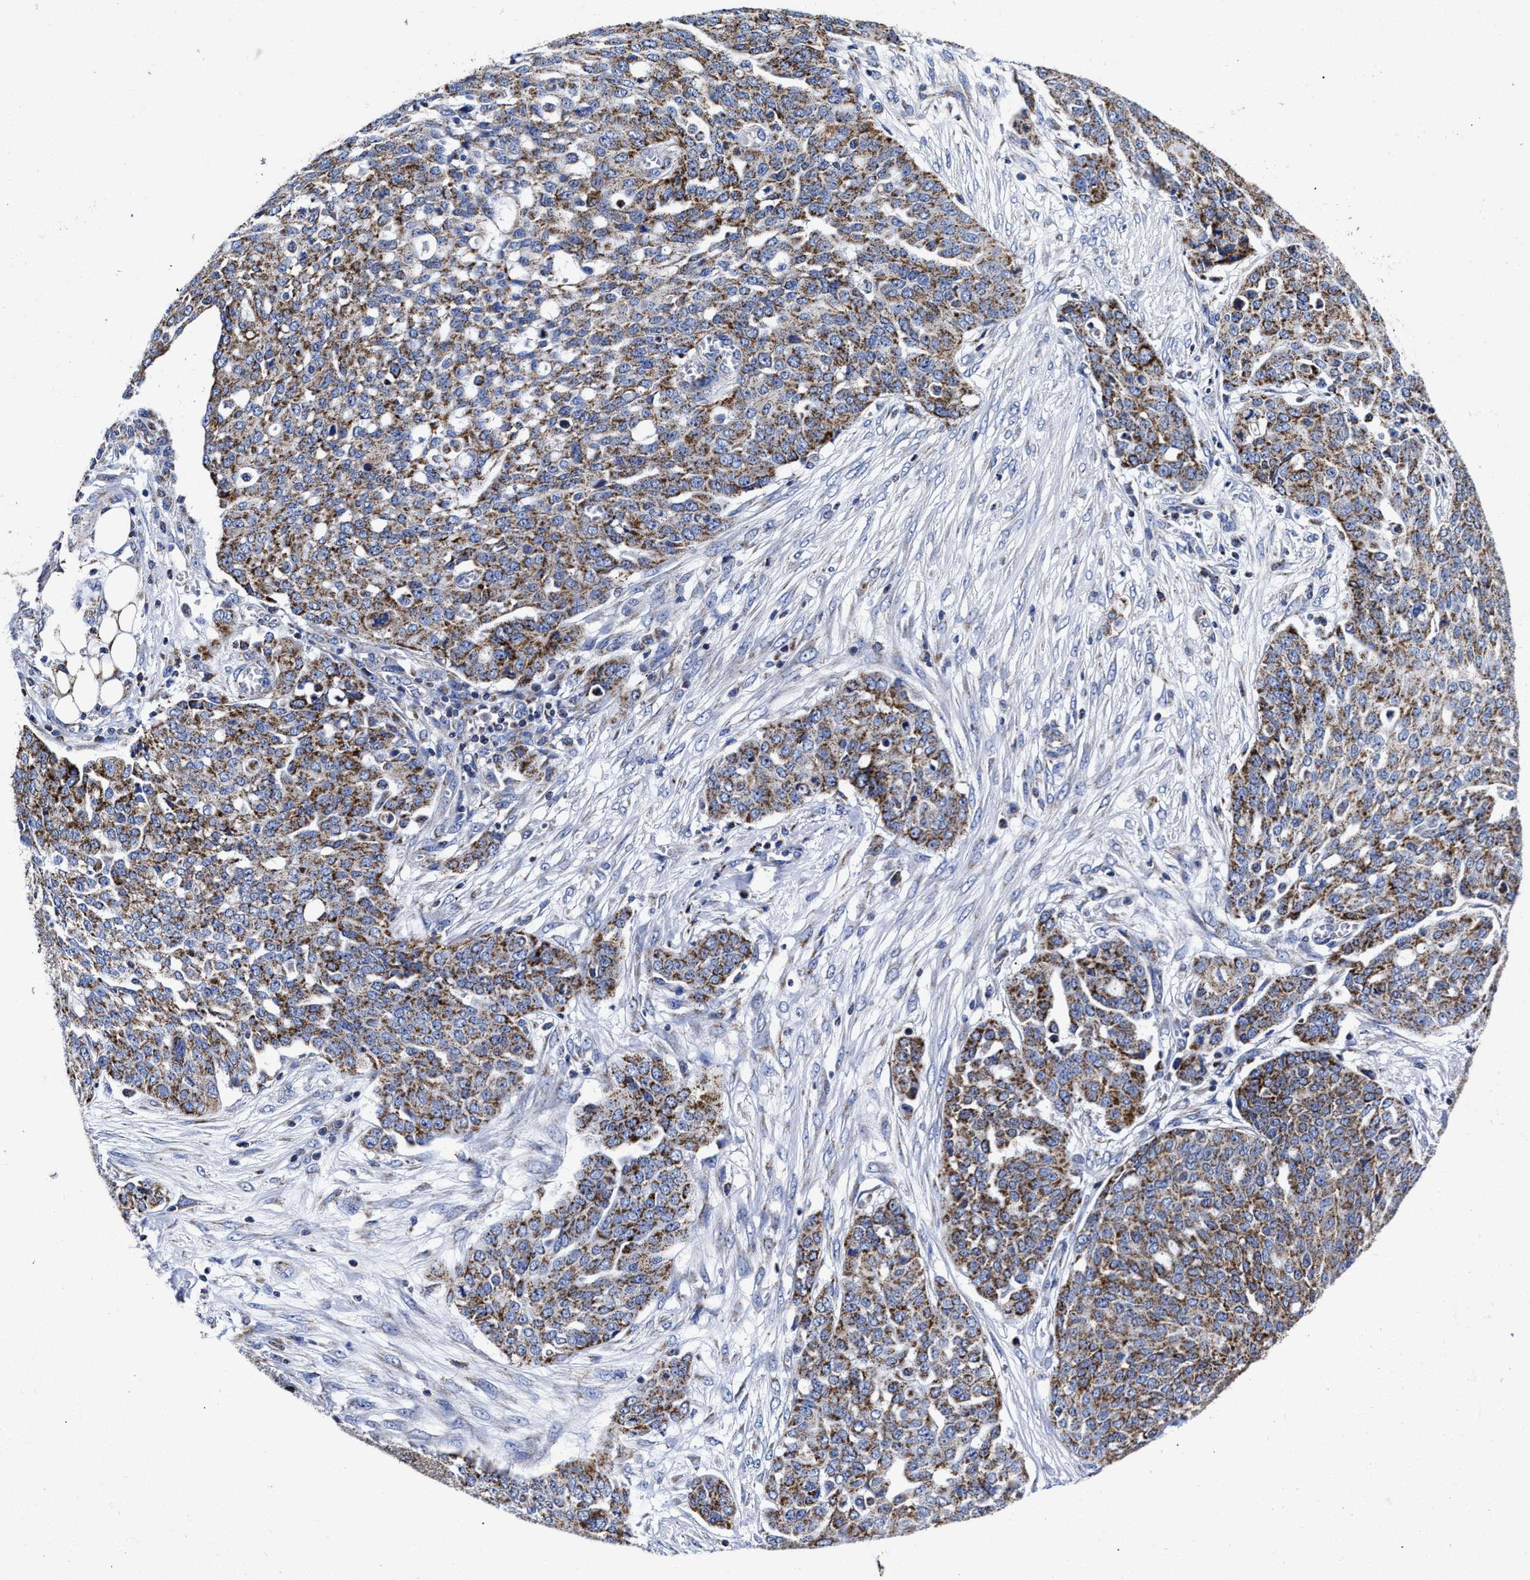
{"staining": {"intensity": "moderate", "quantity": "25%-75%", "location": "cytoplasmic/membranous"}, "tissue": "ovarian cancer", "cell_type": "Tumor cells", "image_type": "cancer", "snomed": [{"axis": "morphology", "description": "Cystadenocarcinoma, serous, NOS"}, {"axis": "topography", "description": "Soft tissue"}, {"axis": "topography", "description": "Ovary"}], "caption": "Protein staining reveals moderate cytoplasmic/membranous positivity in about 25%-75% of tumor cells in ovarian cancer.", "gene": "HINT2", "patient": {"sex": "female", "age": 57}}